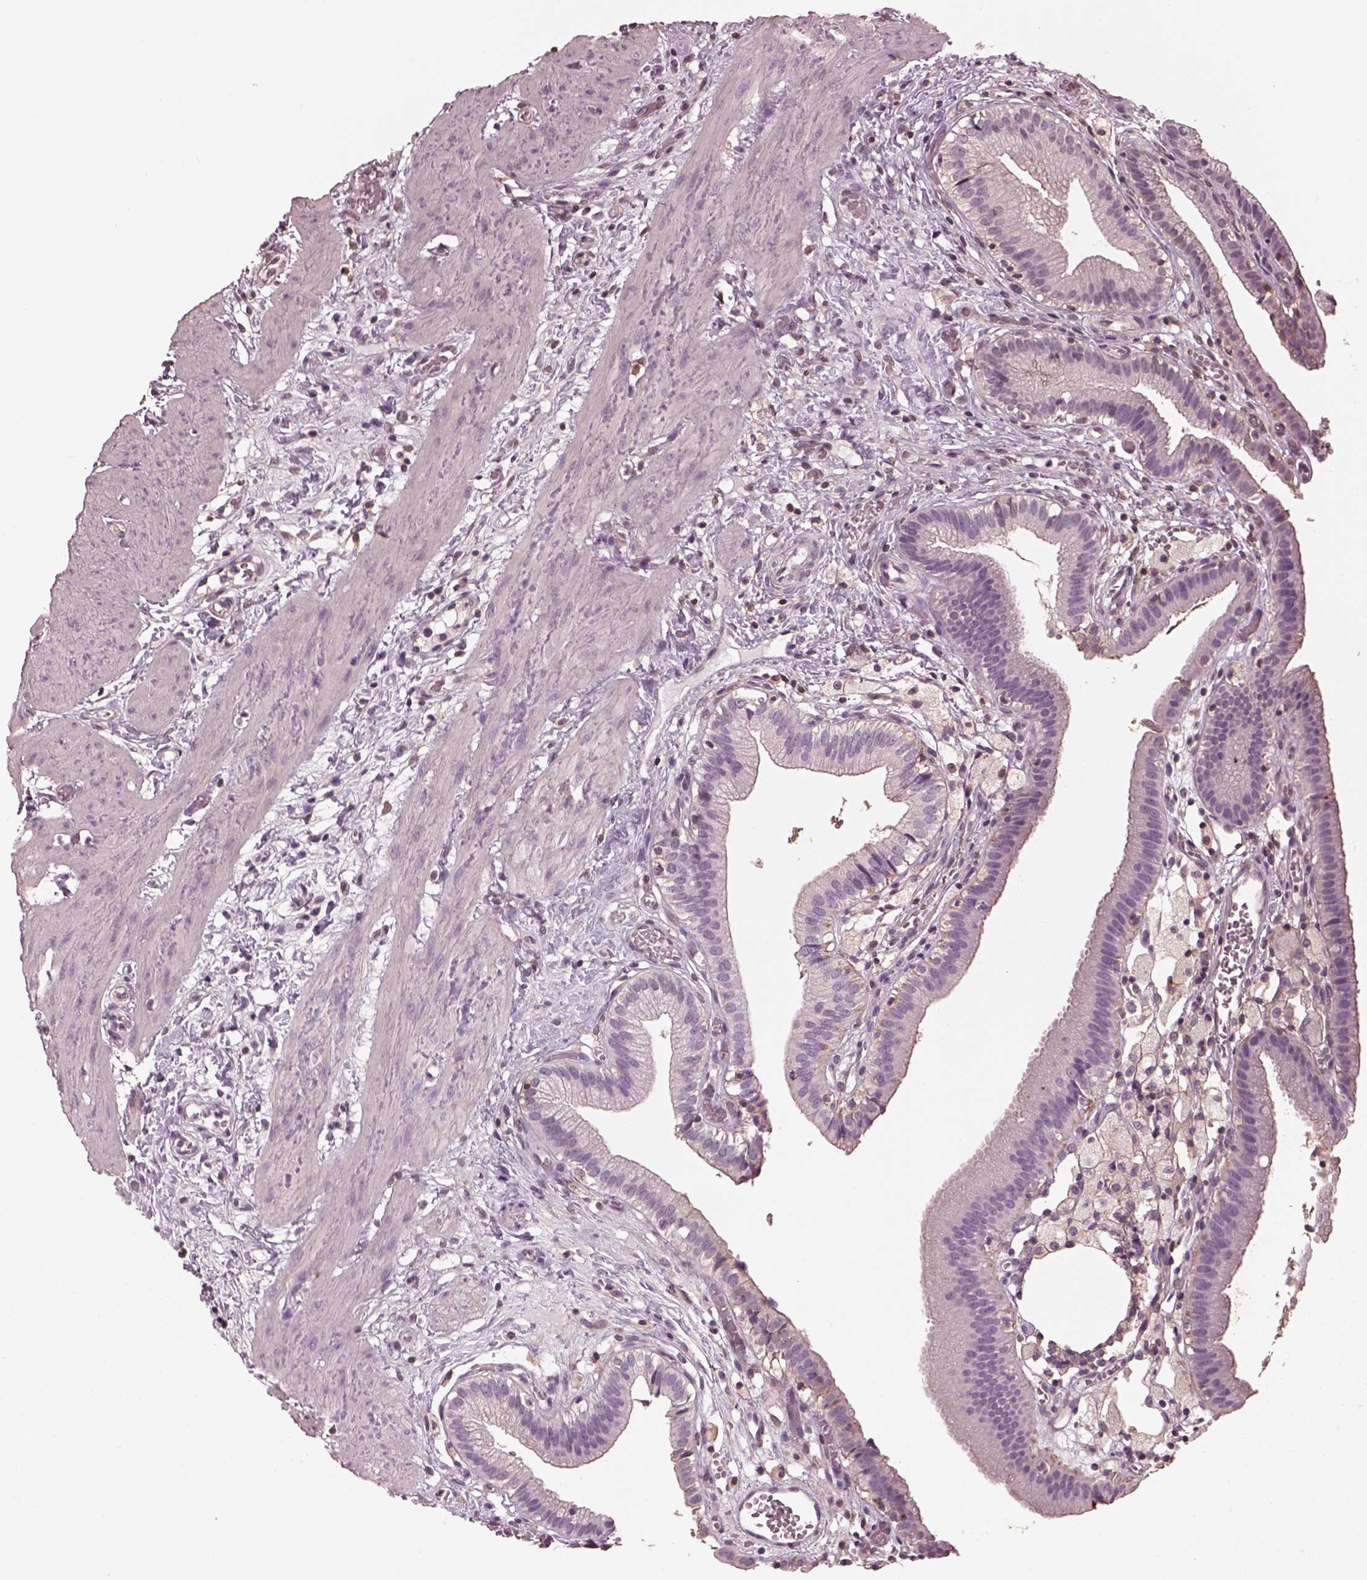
{"staining": {"intensity": "negative", "quantity": "none", "location": "none"}, "tissue": "gallbladder", "cell_type": "Glandular cells", "image_type": "normal", "snomed": [{"axis": "morphology", "description": "Normal tissue, NOS"}, {"axis": "topography", "description": "Gallbladder"}], "caption": "There is no significant positivity in glandular cells of gallbladder.", "gene": "SRI", "patient": {"sex": "female", "age": 24}}